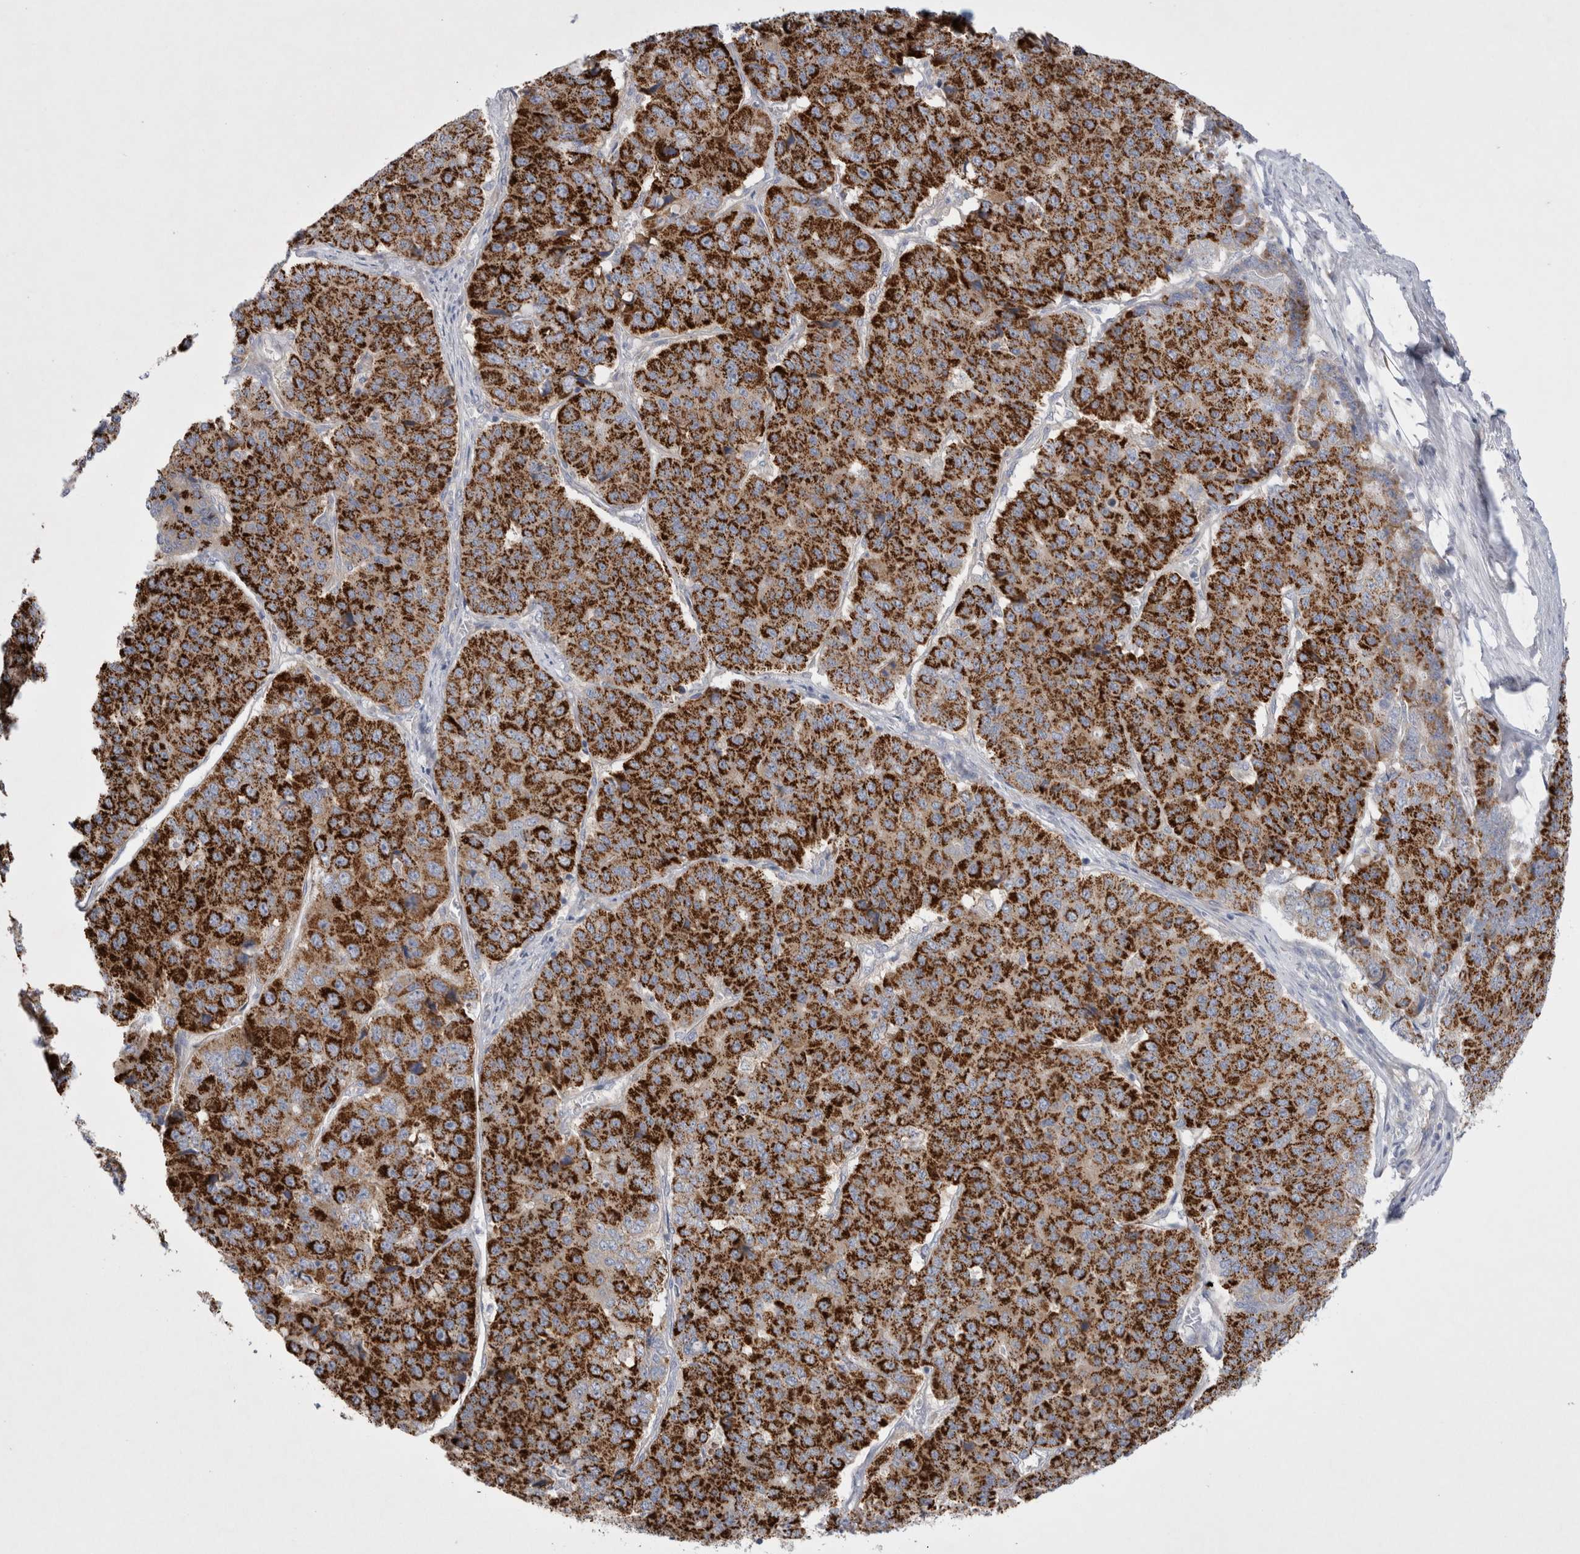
{"staining": {"intensity": "moderate", "quantity": ">75%", "location": "cytoplasmic/membranous"}, "tissue": "pancreatic cancer", "cell_type": "Tumor cells", "image_type": "cancer", "snomed": [{"axis": "morphology", "description": "Adenocarcinoma, NOS"}, {"axis": "topography", "description": "Pancreas"}], "caption": "Immunohistochemical staining of human adenocarcinoma (pancreatic) shows medium levels of moderate cytoplasmic/membranous protein positivity in approximately >75% of tumor cells.", "gene": "RBM12B", "patient": {"sex": "male", "age": 50}}